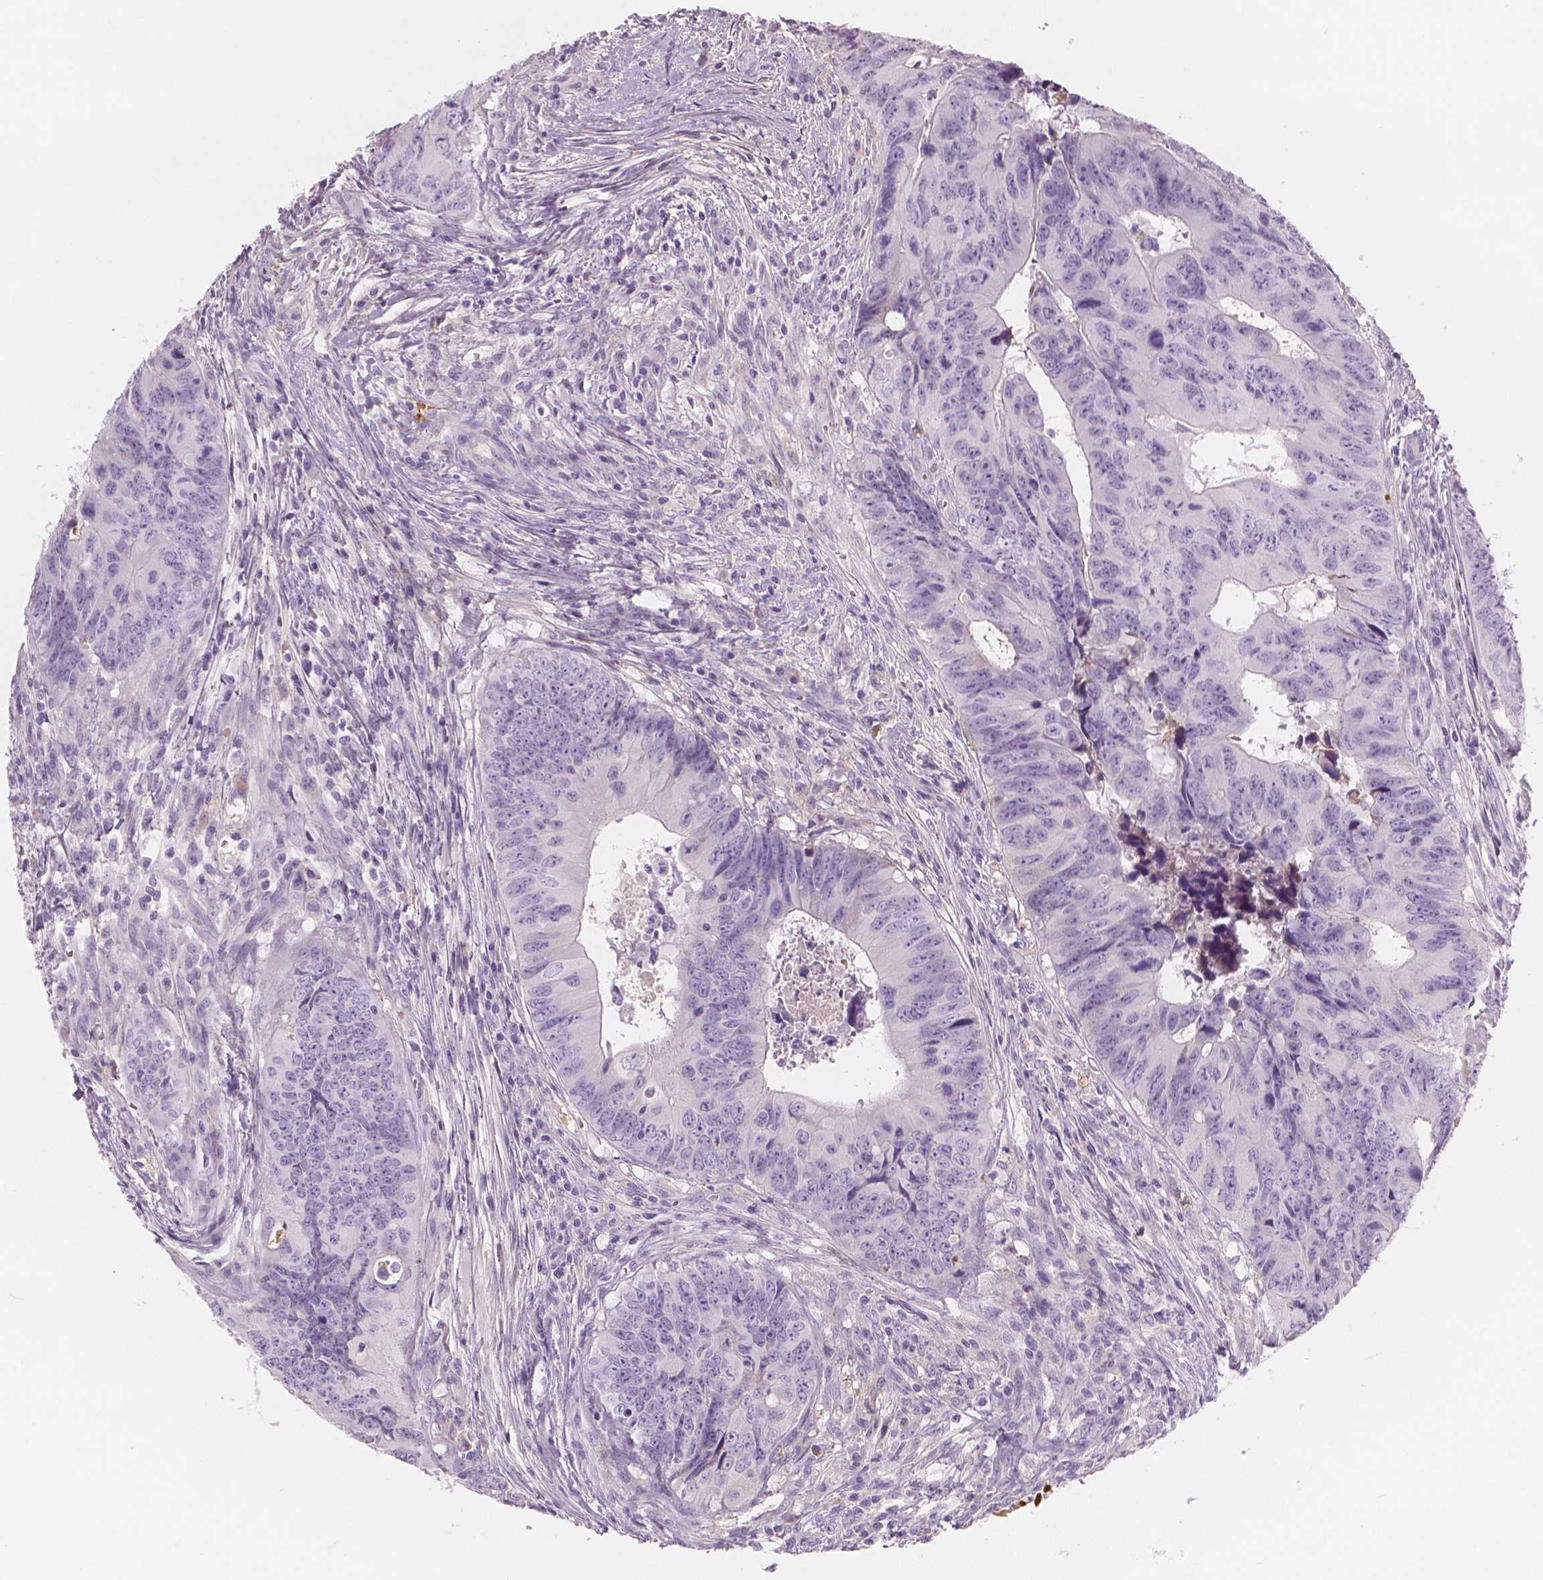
{"staining": {"intensity": "negative", "quantity": "none", "location": "none"}, "tissue": "colorectal cancer", "cell_type": "Tumor cells", "image_type": "cancer", "snomed": [{"axis": "morphology", "description": "Adenocarcinoma, NOS"}, {"axis": "topography", "description": "Colon"}], "caption": "An image of human colorectal adenocarcinoma is negative for staining in tumor cells.", "gene": "APOA4", "patient": {"sex": "female", "age": 82}}